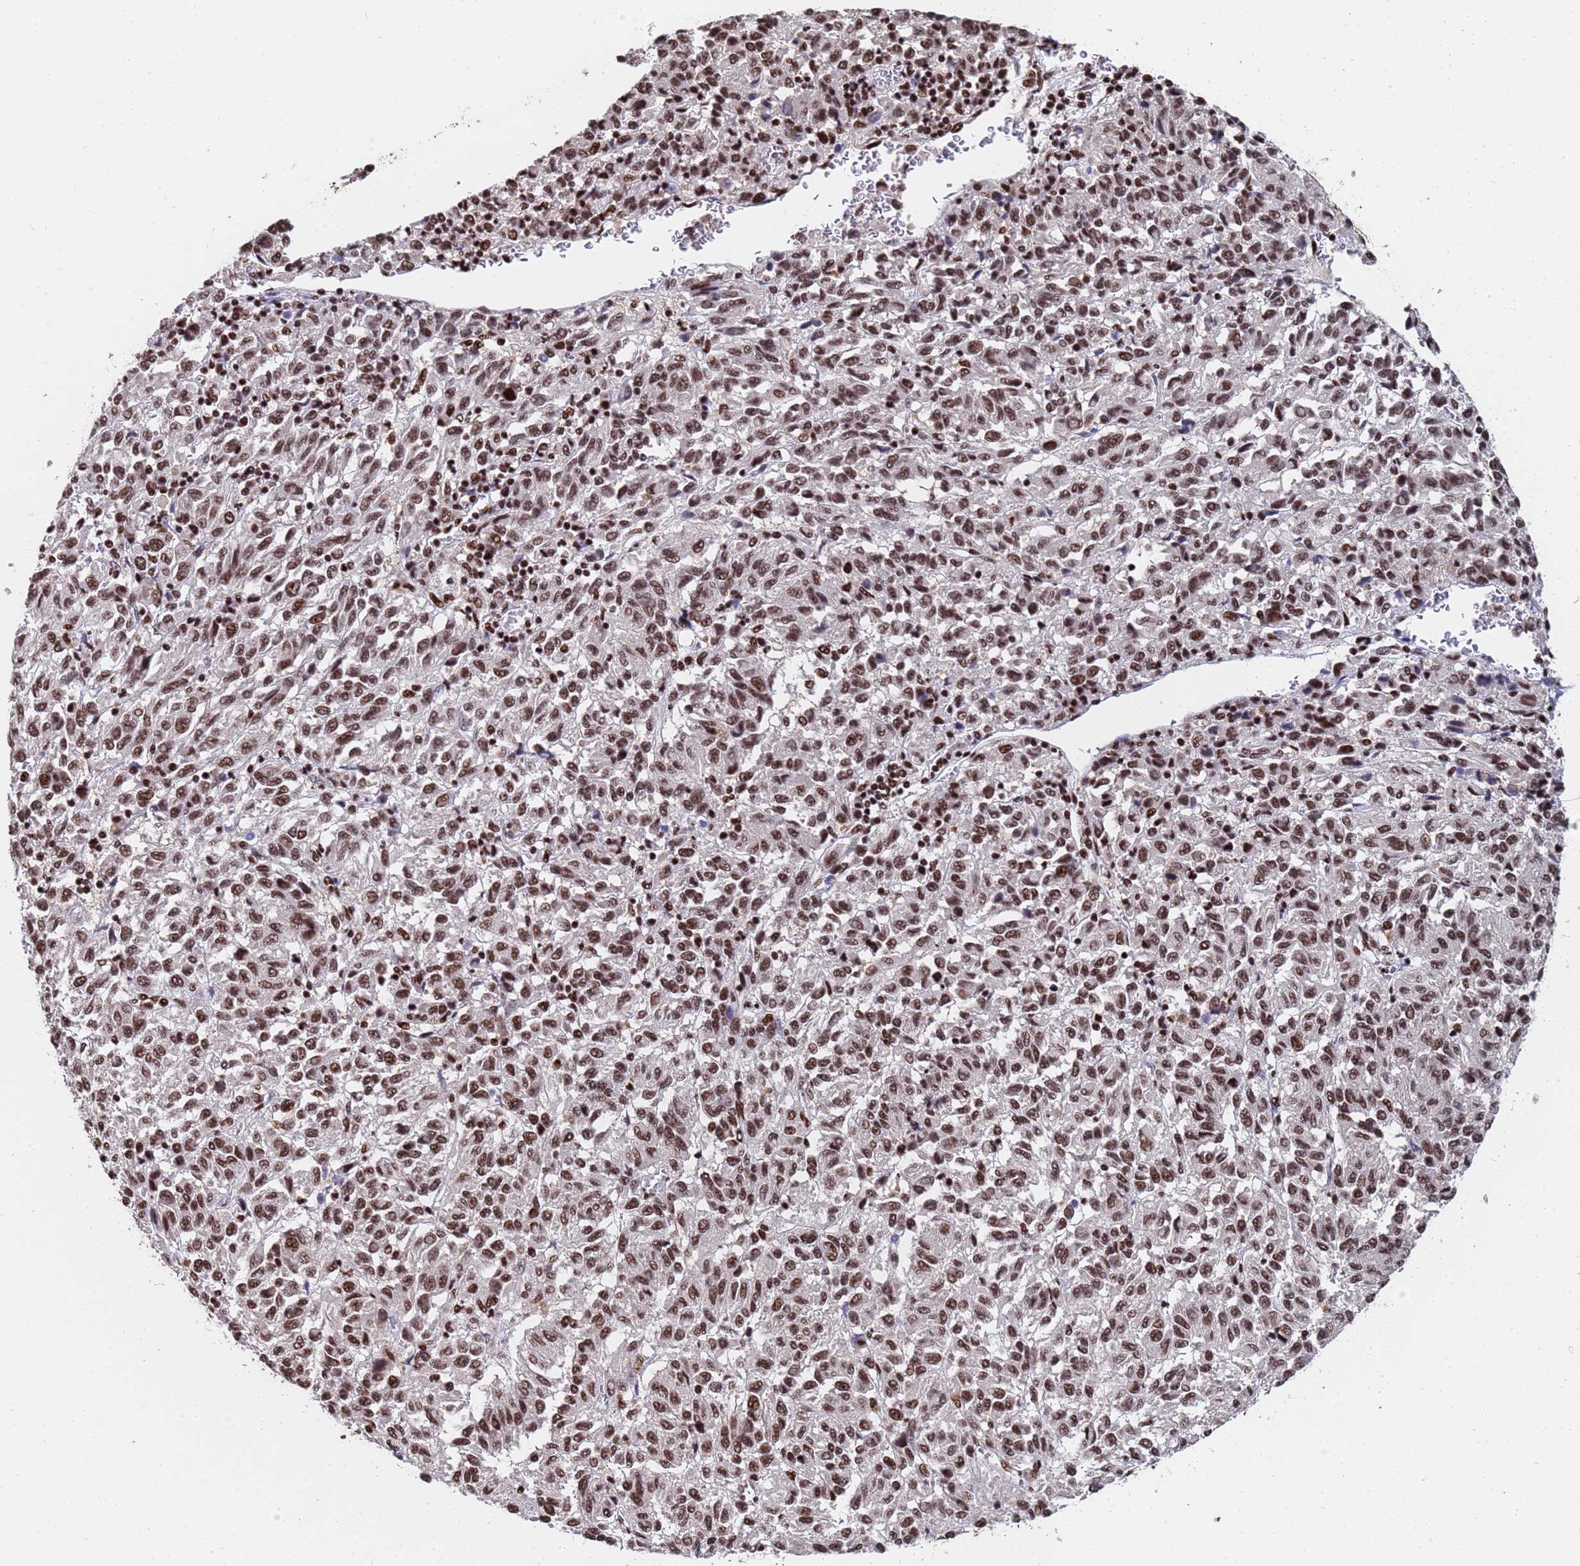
{"staining": {"intensity": "moderate", "quantity": ">75%", "location": "nuclear"}, "tissue": "melanoma", "cell_type": "Tumor cells", "image_type": "cancer", "snomed": [{"axis": "morphology", "description": "Malignant melanoma, Metastatic site"}, {"axis": "topography", "description": "Lung"}], "caption": "A photomicrograph of melanoma stained for a protein exhibits moderate nuclear brown staining in tumor cells.", "gene": "SF3B2", "patient": {"sex": "male", "age": 64}}